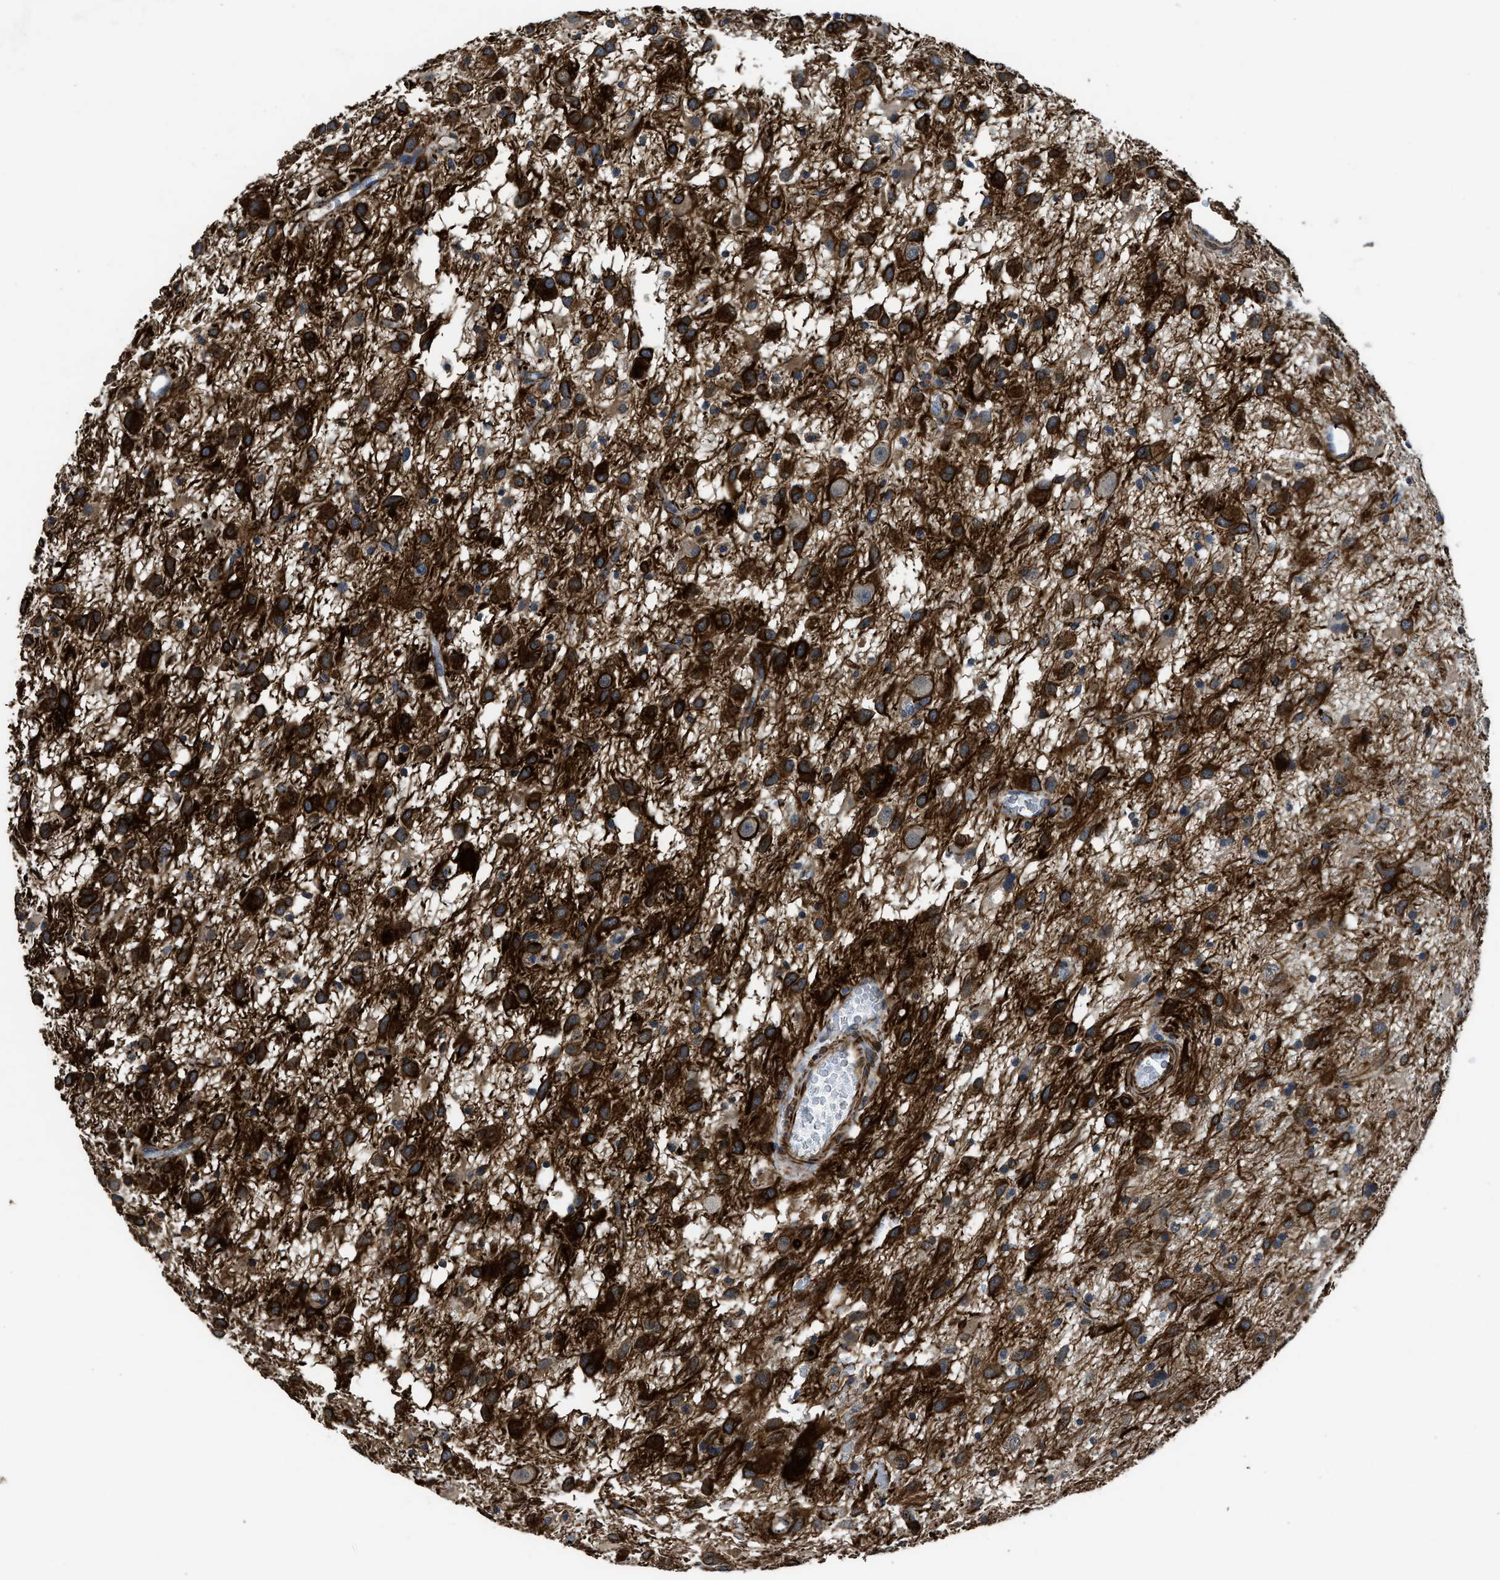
{"staining": {"intensity": "strong", "quantity": ">75%", "location": "cytoplasmic/membranous"}, "tissue": "glioma", "cell_type": "Tumor cells", "image_type": "cancer", "snomed": [{"axis": "morphology", "description": "Glioma, malignant, Low grade"}, {"axis": "topography", "description": "Brain"}], "caption": "DAB immunohistochemical staining of malignant glioma (low-grade) reveals strong cytoplasmic/membranous protein staining in approximately >75% of tumor cells.", "gene": "SYNM", "patient": {"sex": "male", "age": 77}}